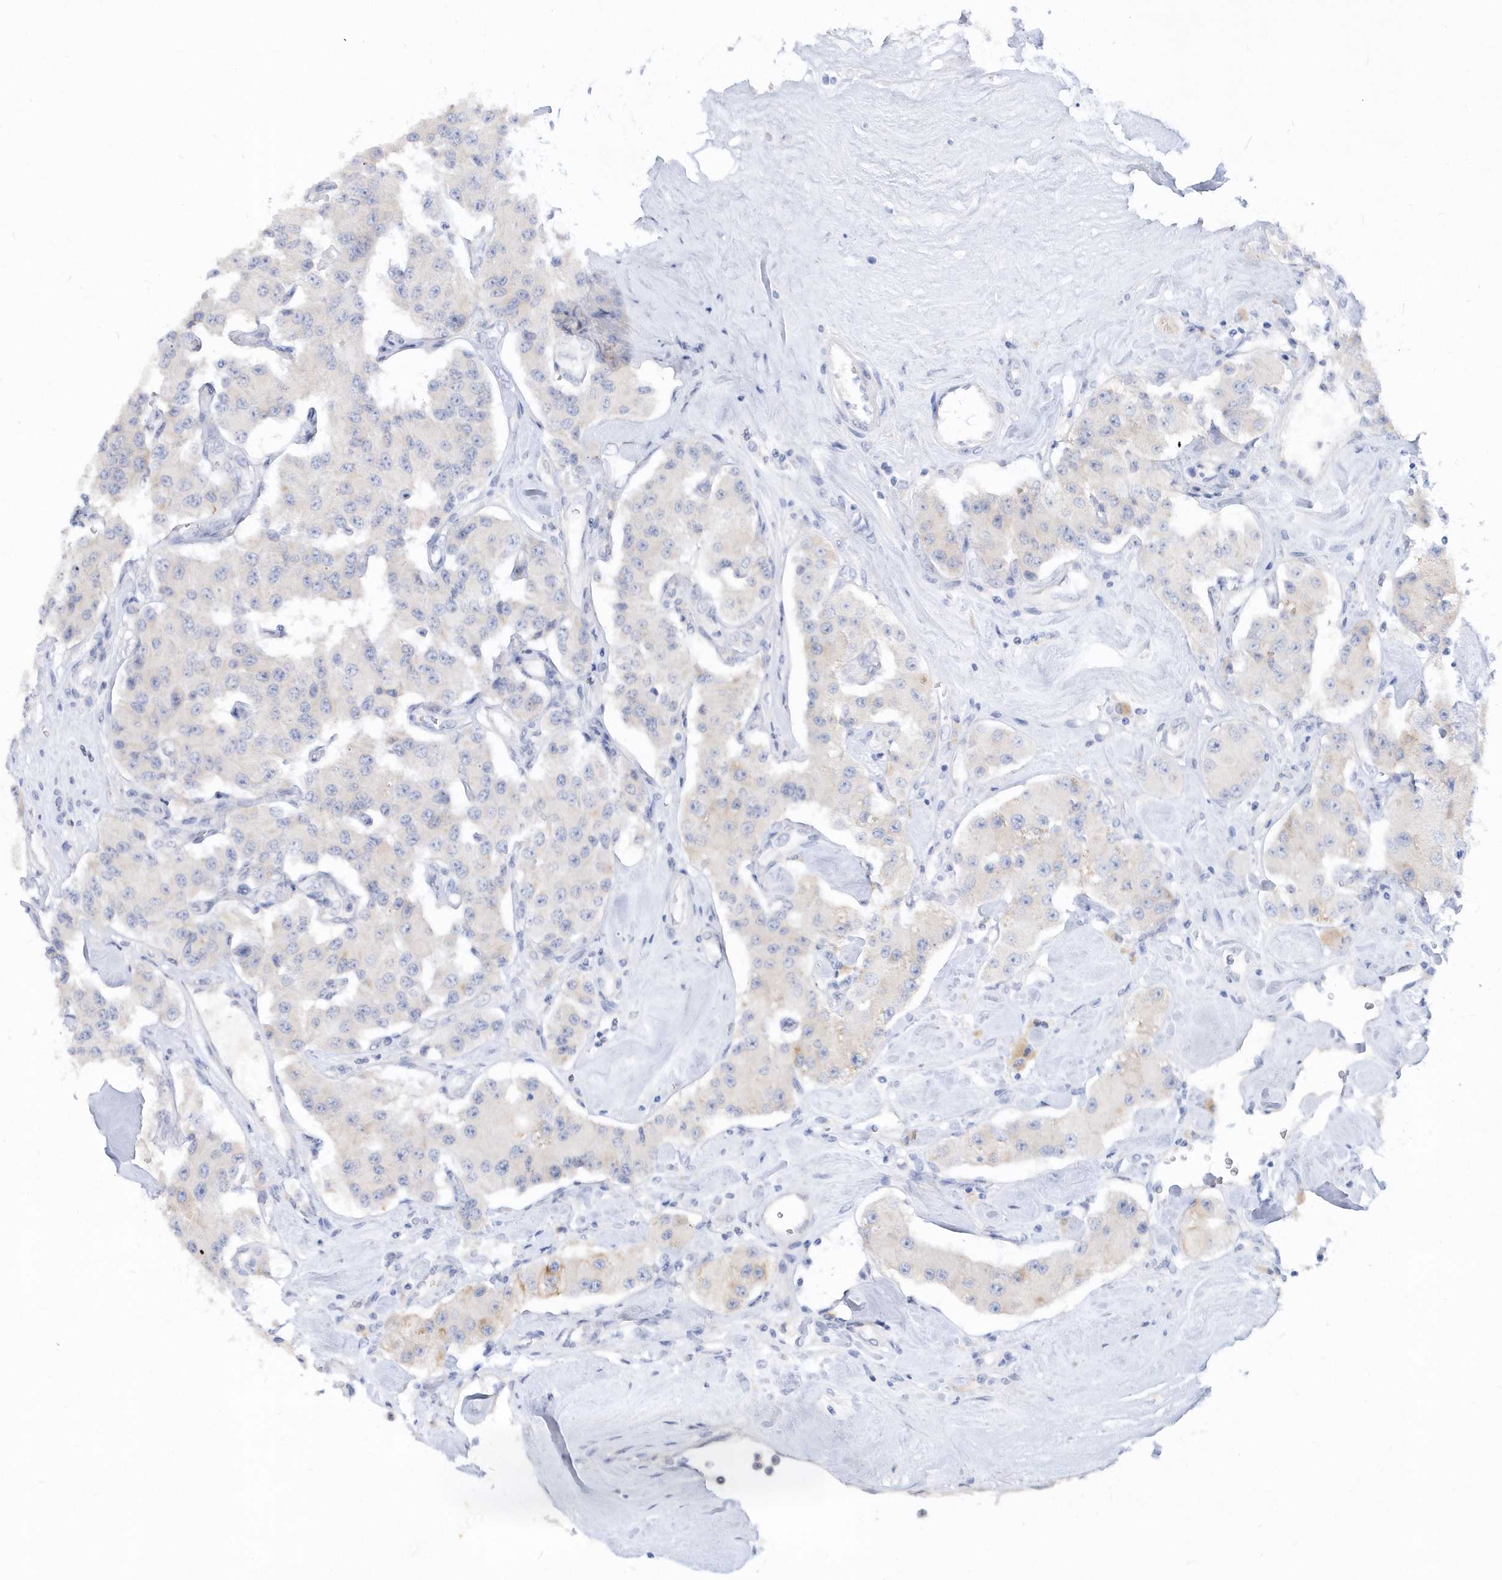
{"staining": {"intensity": "negative", "quantity": "none", "location": "none"}, "tissue": "carcinoid", "cell_type": "Tumor cells", "image_type": "cancer", "snomed": [{"axis": "morphology", "description": "Carcinoid, malignant, NOS"}, {"axis": "topography", "description": "Pancreas"}], "caption": "Immunohistochemistry (IHC) of human malignant carcinoid reveals no positivity in tumor cells.", "gene": "RPE", "patient": {"sex": "male", "age": 41}}